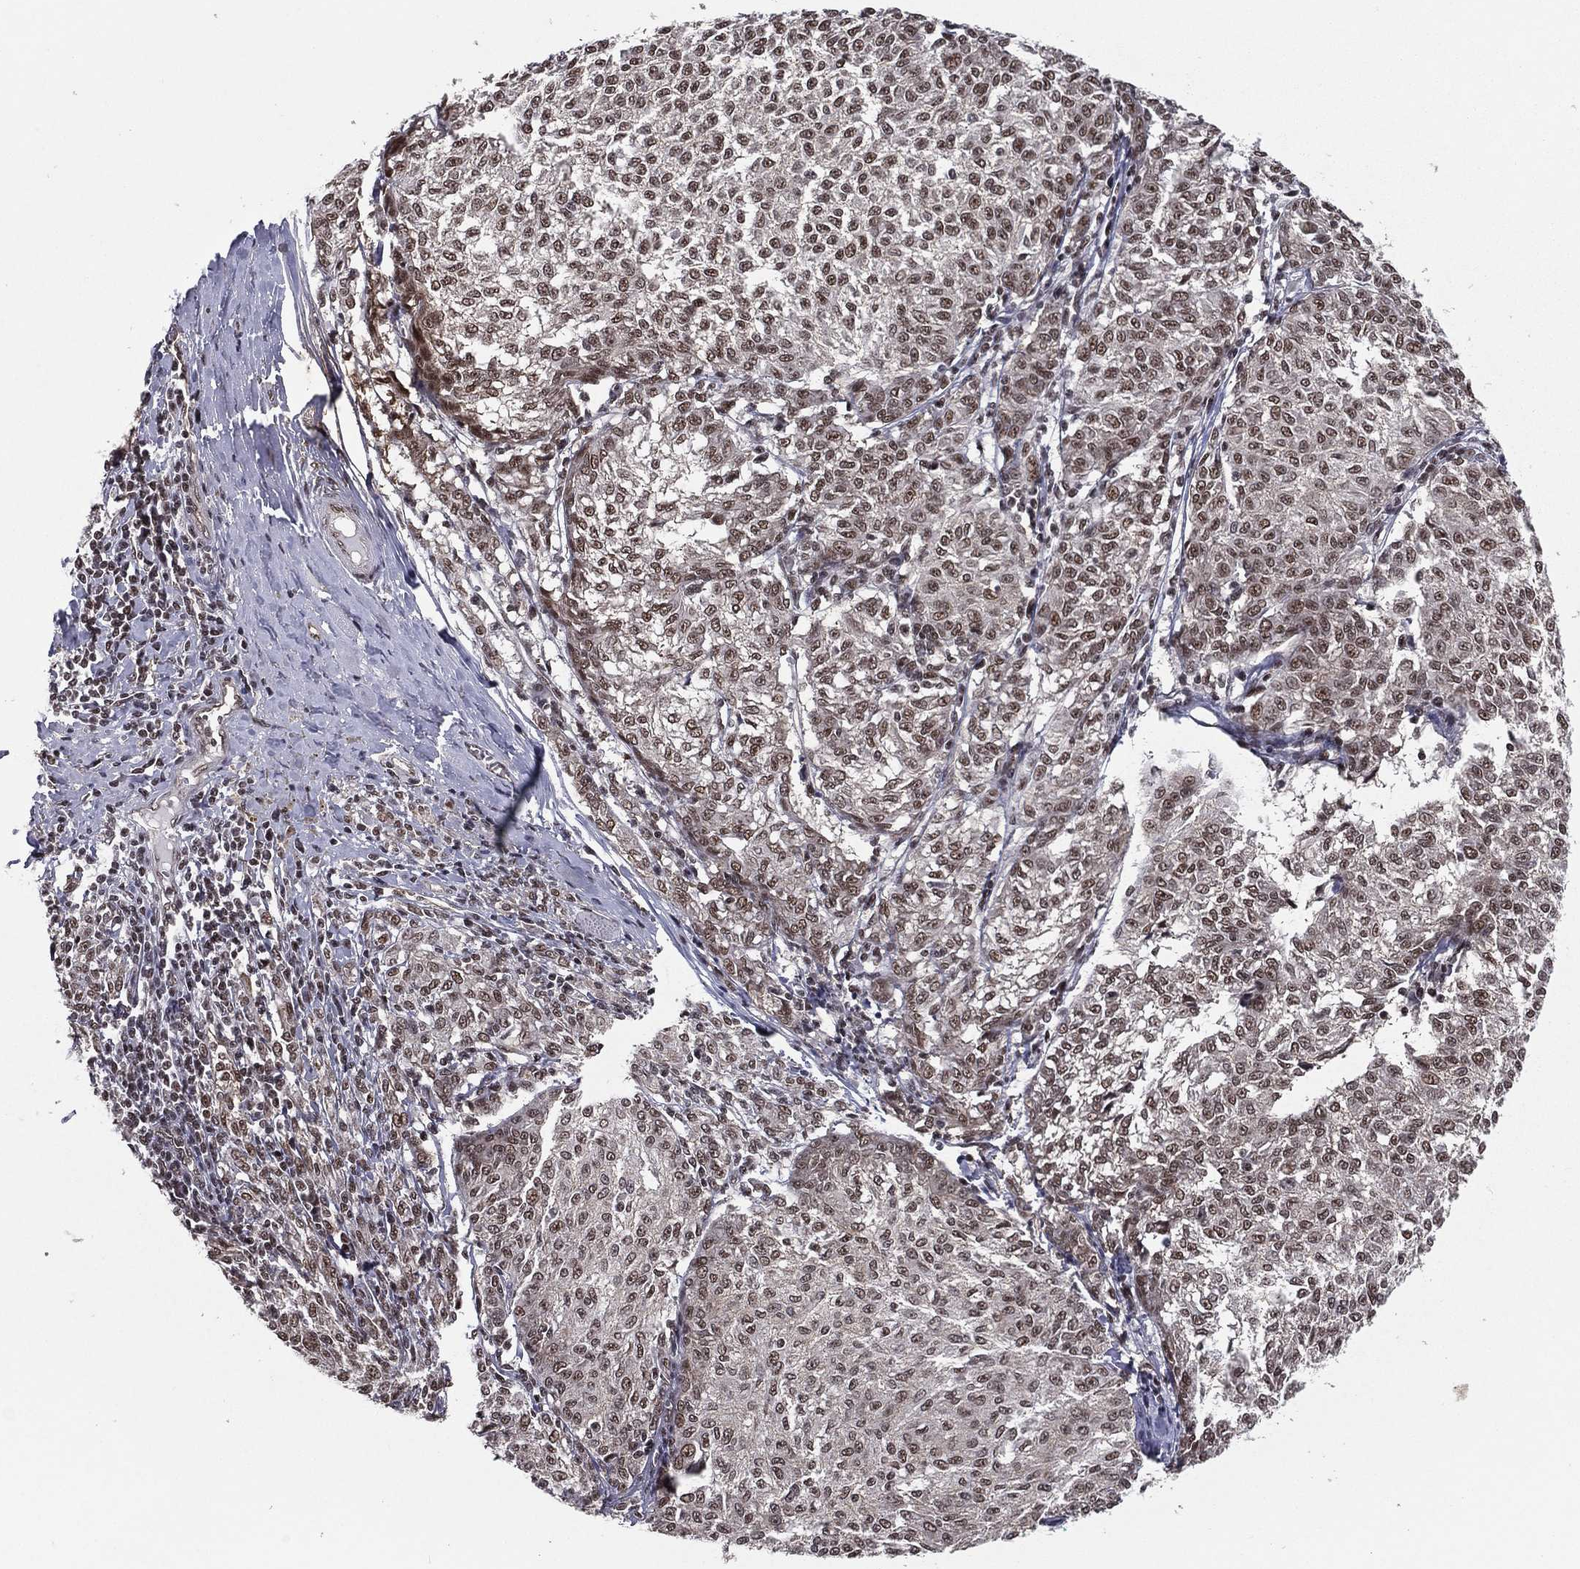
{"staining": {"intensity": "moderate", "quantity": ">75%", "location": "nuclear"}, "tissue": "melanoma", "cell_type": "Tumor cells", "image_type": "cancer", "snomed": [{"axis": "morphology", "description": "Malignant melanoma, NOS"}, {"axis": "topography", "description": "Skin"}], "caption": "This histopathology image exhibits immunohistochemistry staining of melanoma, with medium moderate nuclear expression in about >75% of tumor cells.", "gene": "GPALPP1", "patient": {"sex": "female", "age": 72}}